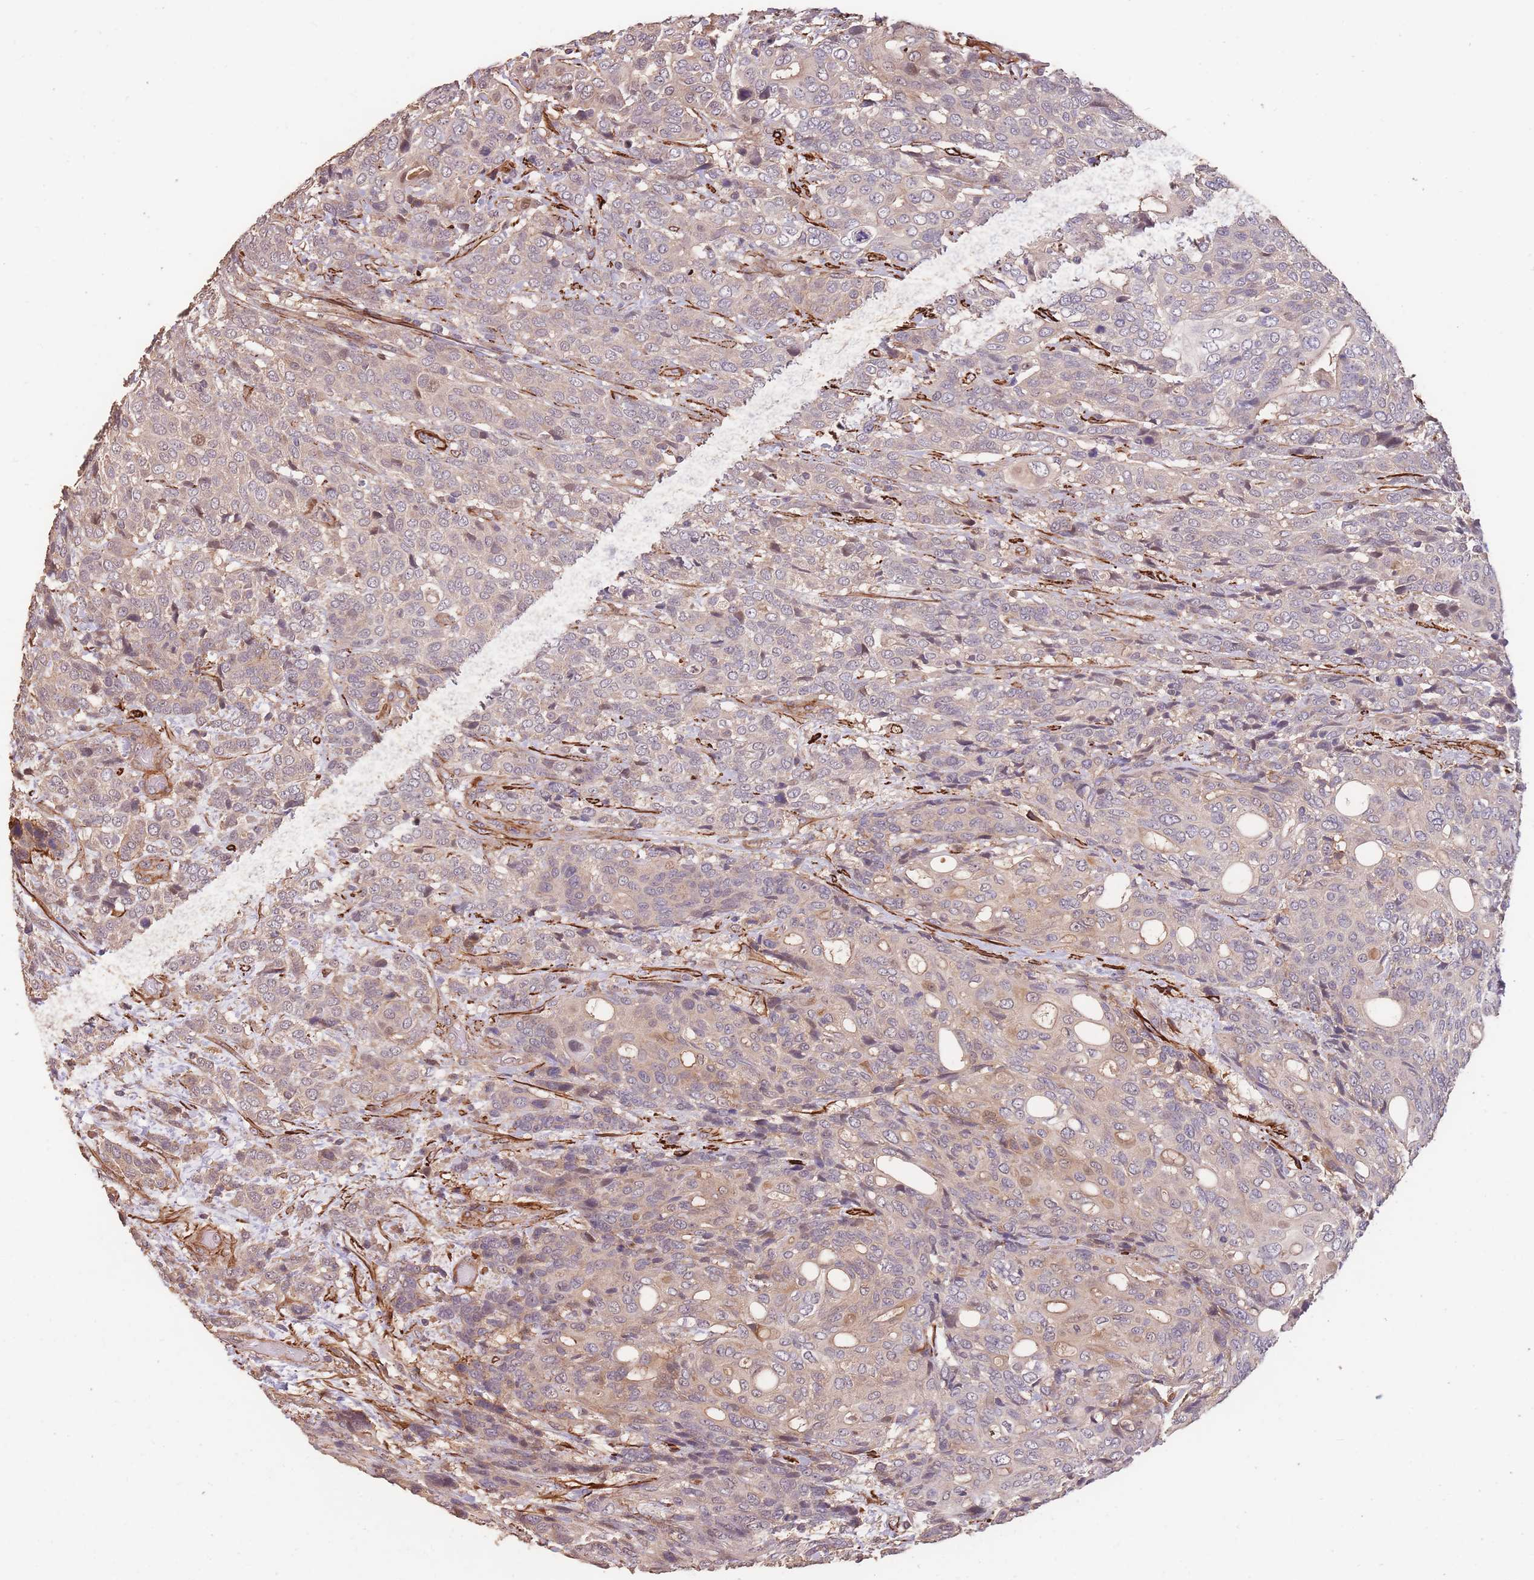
{"staining": {"intensity": "weak", "quantity": "25%-75%", "location": "cytoplasmic/membranous"}, "tissue": "urothelial cancer", "cell_type": "Tumor cells", "image_type": "cancer", "snomed": [{"axis": "morphology", "description": "Urothelial carcinoma, High grade"}, {"axis": "topography", "description": "Urinary bladder"}], "caption": "Tumor cells display low levels of weak cytoplasmic/membranous staining in about 25%-75% of cells in human urothelial carcinoma (high-grade). (DAB (3,3'-diaminobenzidine) IHC with brightfield microscopy, high magnification).", "gene": "NLRC4", "patient": {"sex": "female", "age": 70}}